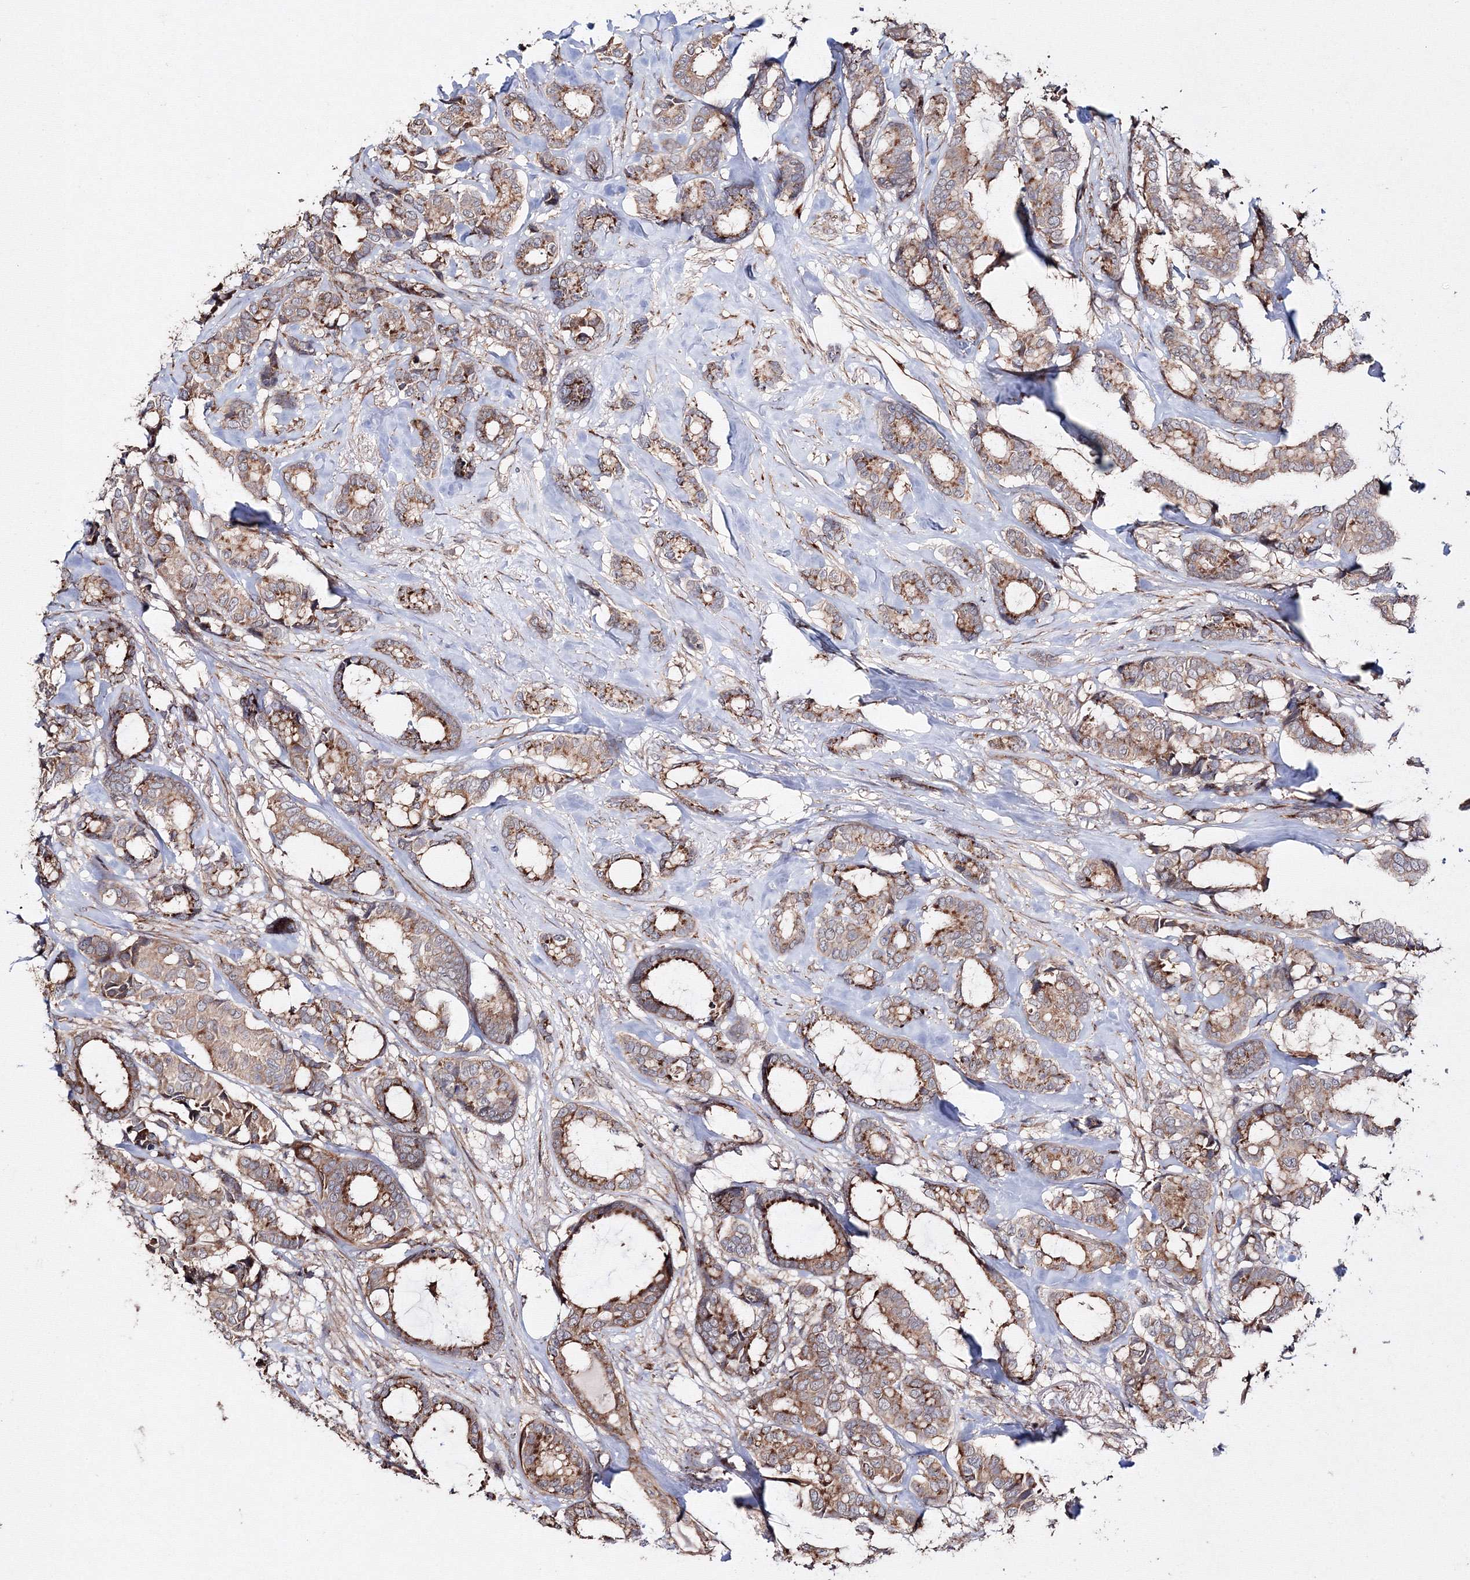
{"staining": {"intensity": "moderate", "quantity": ">75%", "location": "cytoplasmic/membranous"}, "tissue": "breast cancer", "cell_type": "Tumor cells", "image_type": "cancer", "snomed": [{"axis": "morphology", "description": "Duct carcinoma"}, {"axis": "topography", "description": "Breast"}], "caption": "The histopathology image shows staining of breast intraductal carcinoma, revealing moderate cytoplasmic/membranous protein staining (brown color) within tumor cells.", "gene": "DDO", "patient": {"sex": "female", "age": 87}}